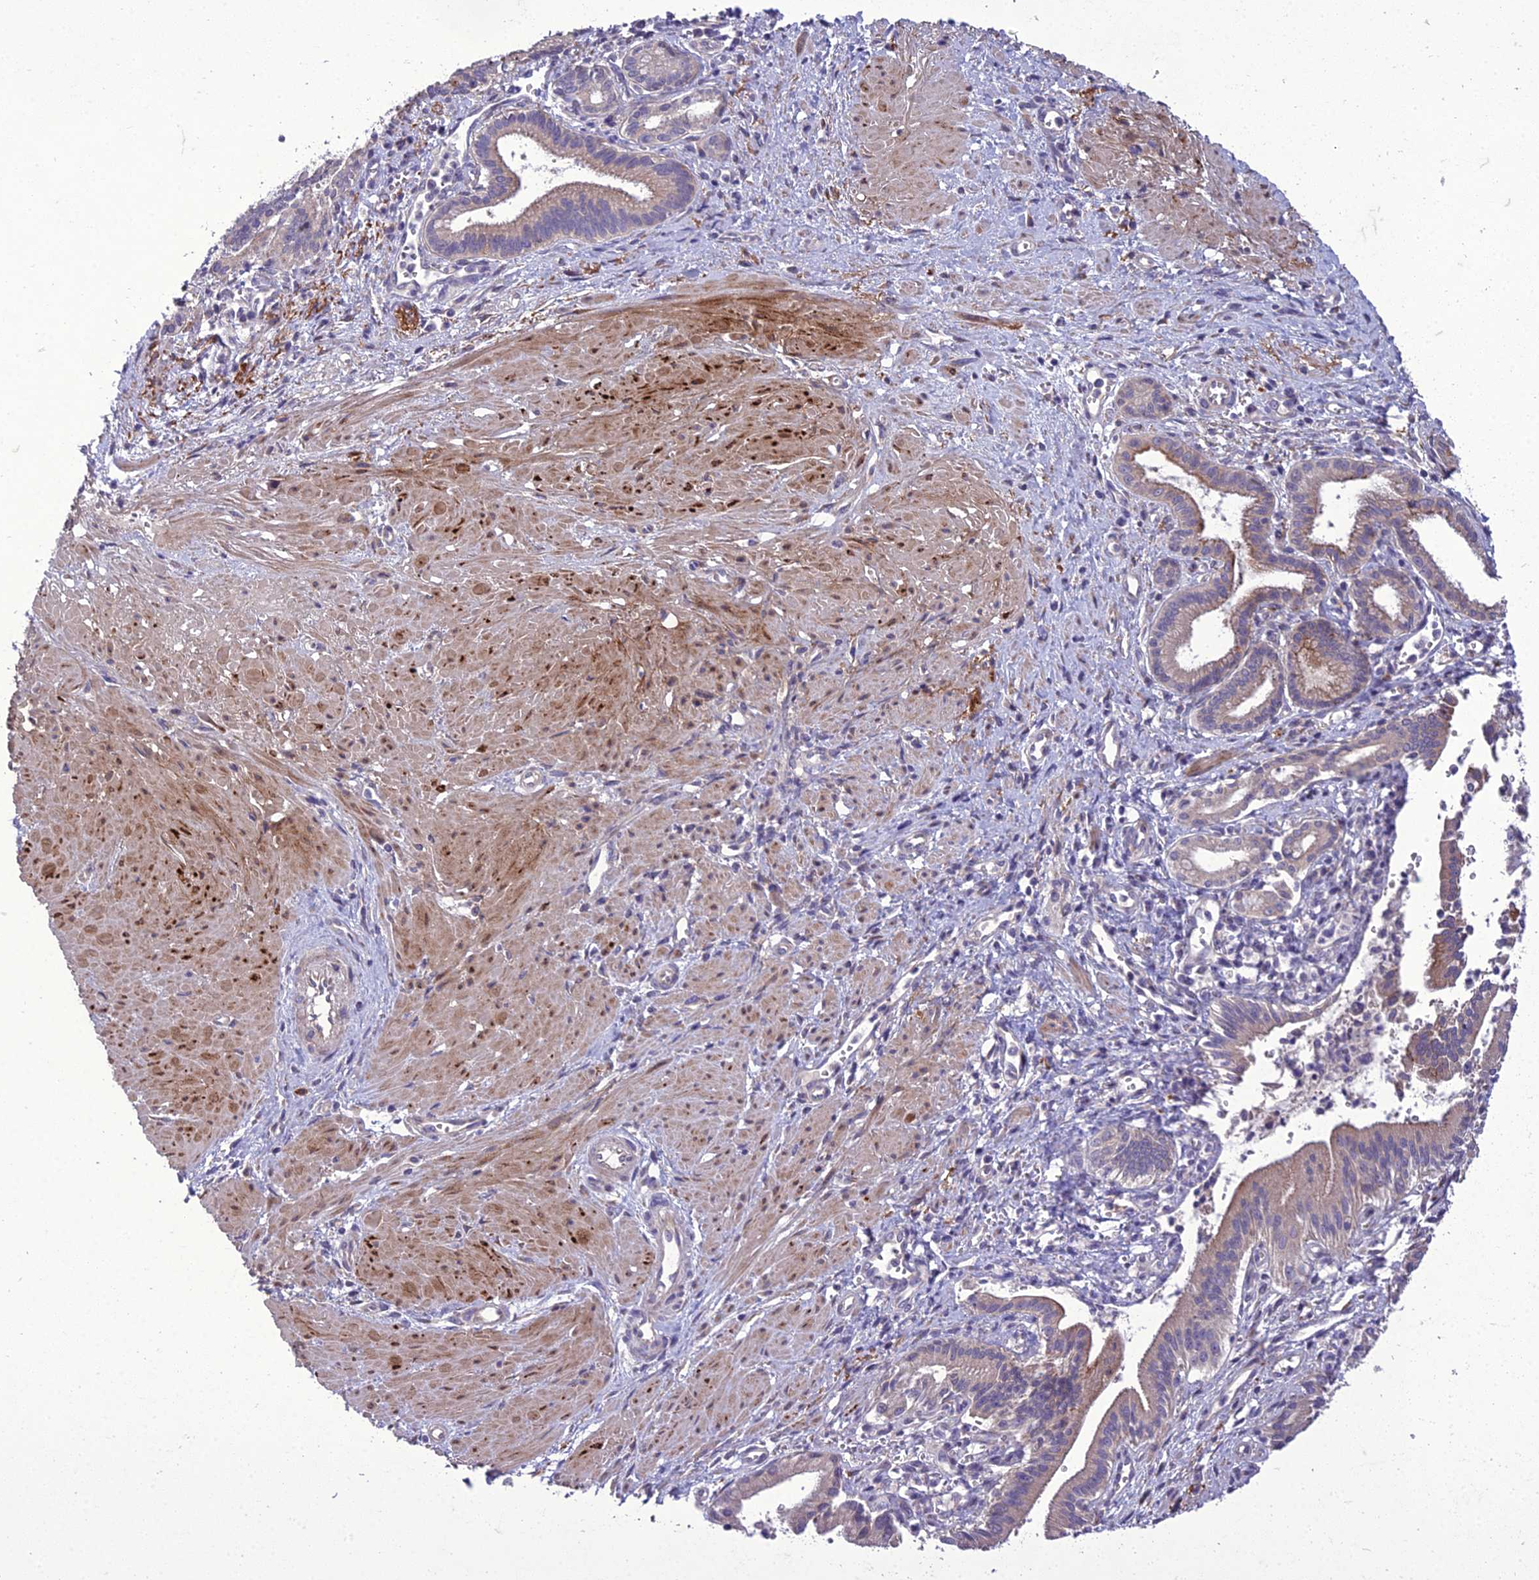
{"staining": {"intensity": "negative", "quantity": "none", "location": "none"}, "tissue": "pancreatic cancer", "cell_type": "Tumor cells", "image_type": "cancer", "snomed": [{"axis": "morphology", "description": "Adenocarcinoma, NOS"}, {"axis": "topography", "description": "Pancreas"}], "caption": "Pancreatic cancer stained for a protein using IHC displays no positivity tumor cells.", "gene": "ADIPOR2", "patient": {"sex": "male", "age": 78}}